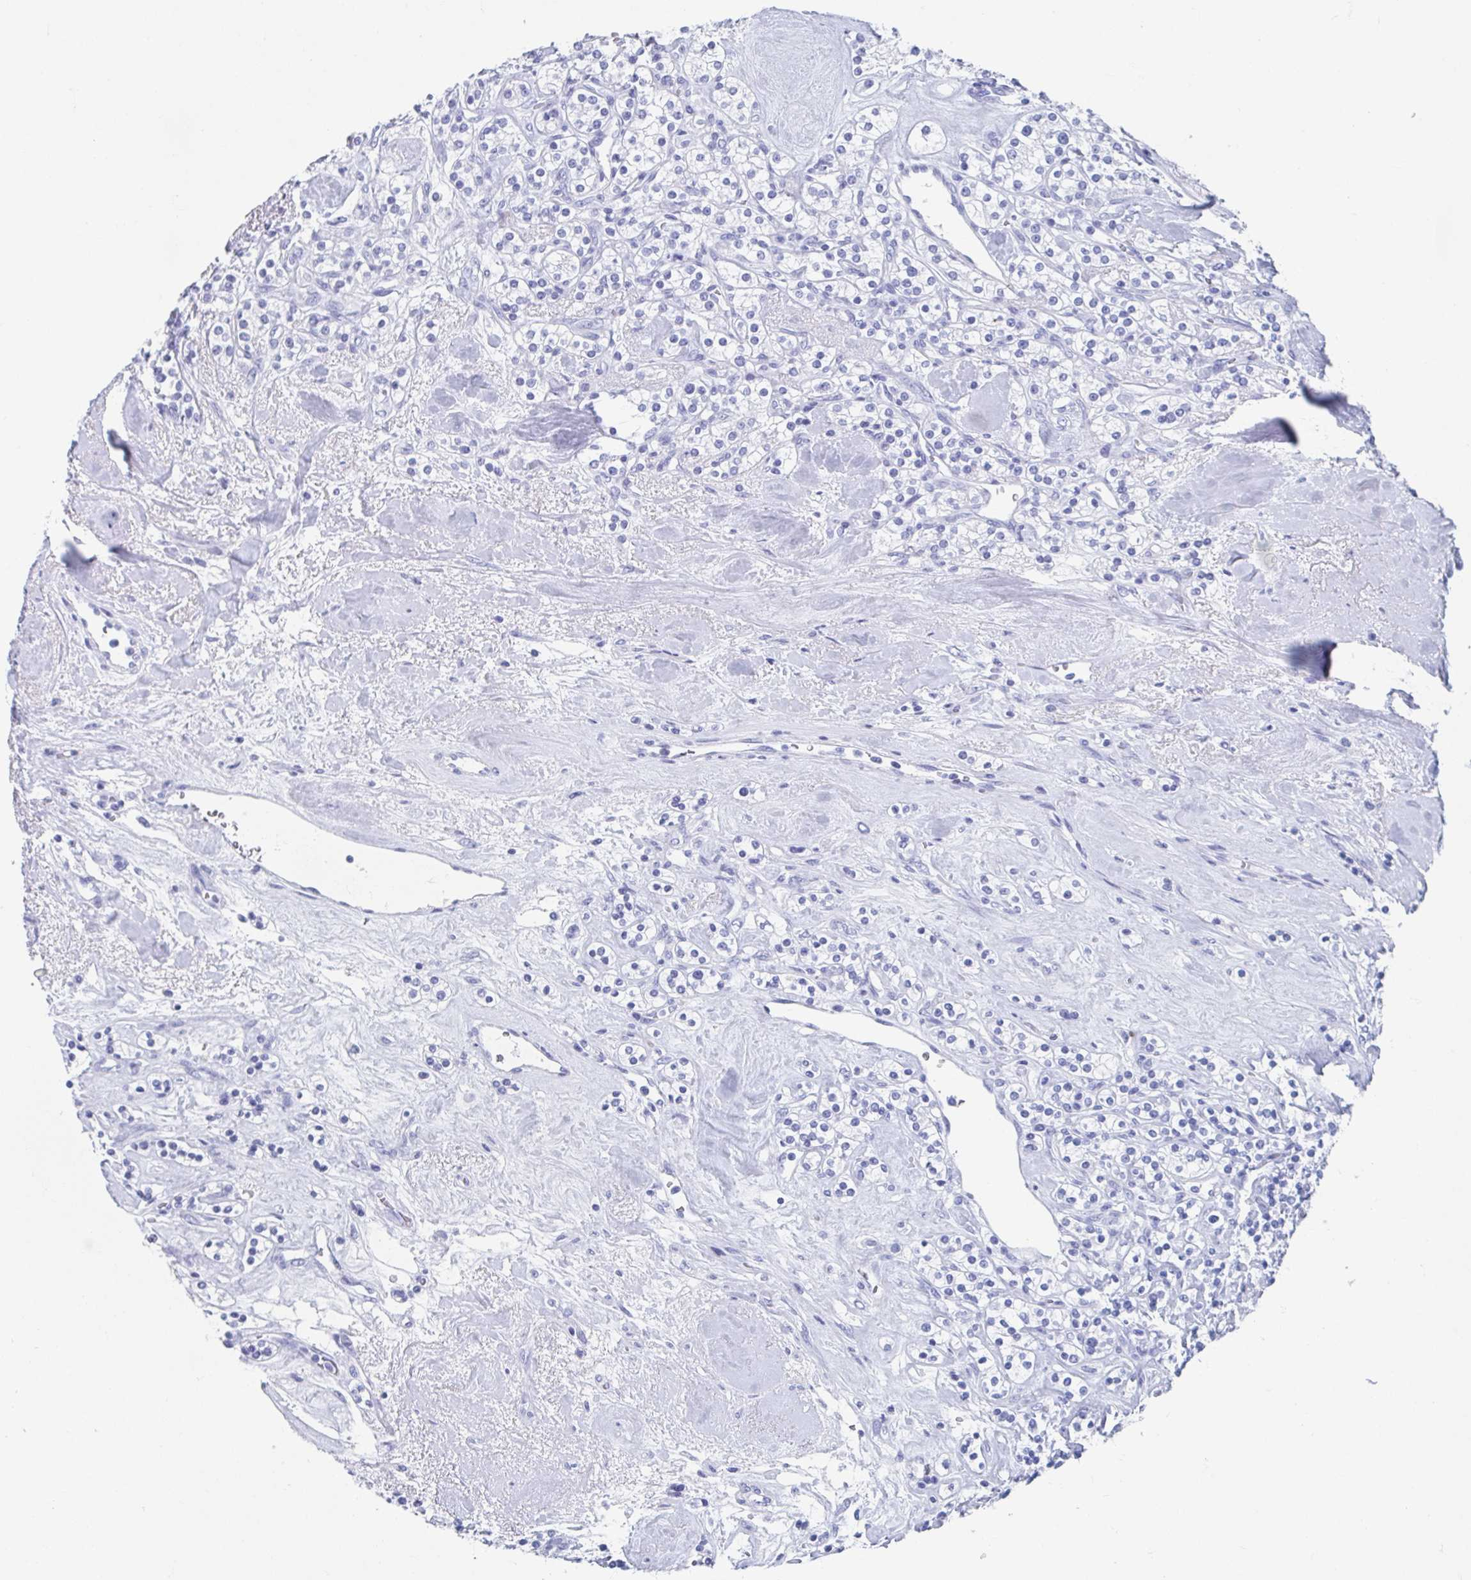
{"staining": {"intensity": "negative", "quantity": "none", "location": "none"}, "tissue": "renal cancer", "cell_type": "Tumor cells", "image_type": "cancer", "snomed": [{"axis": "morphology", "description": "Adenocarcinoma, NOS"}, {"axis": "topography", "description": "Kidney"}], "caption": "Tumor cells are negative for brown protein staining in renal adenocarcinoma.", "gene": "HDGFL1", "patient": {"sex": "male", "age": 77}}